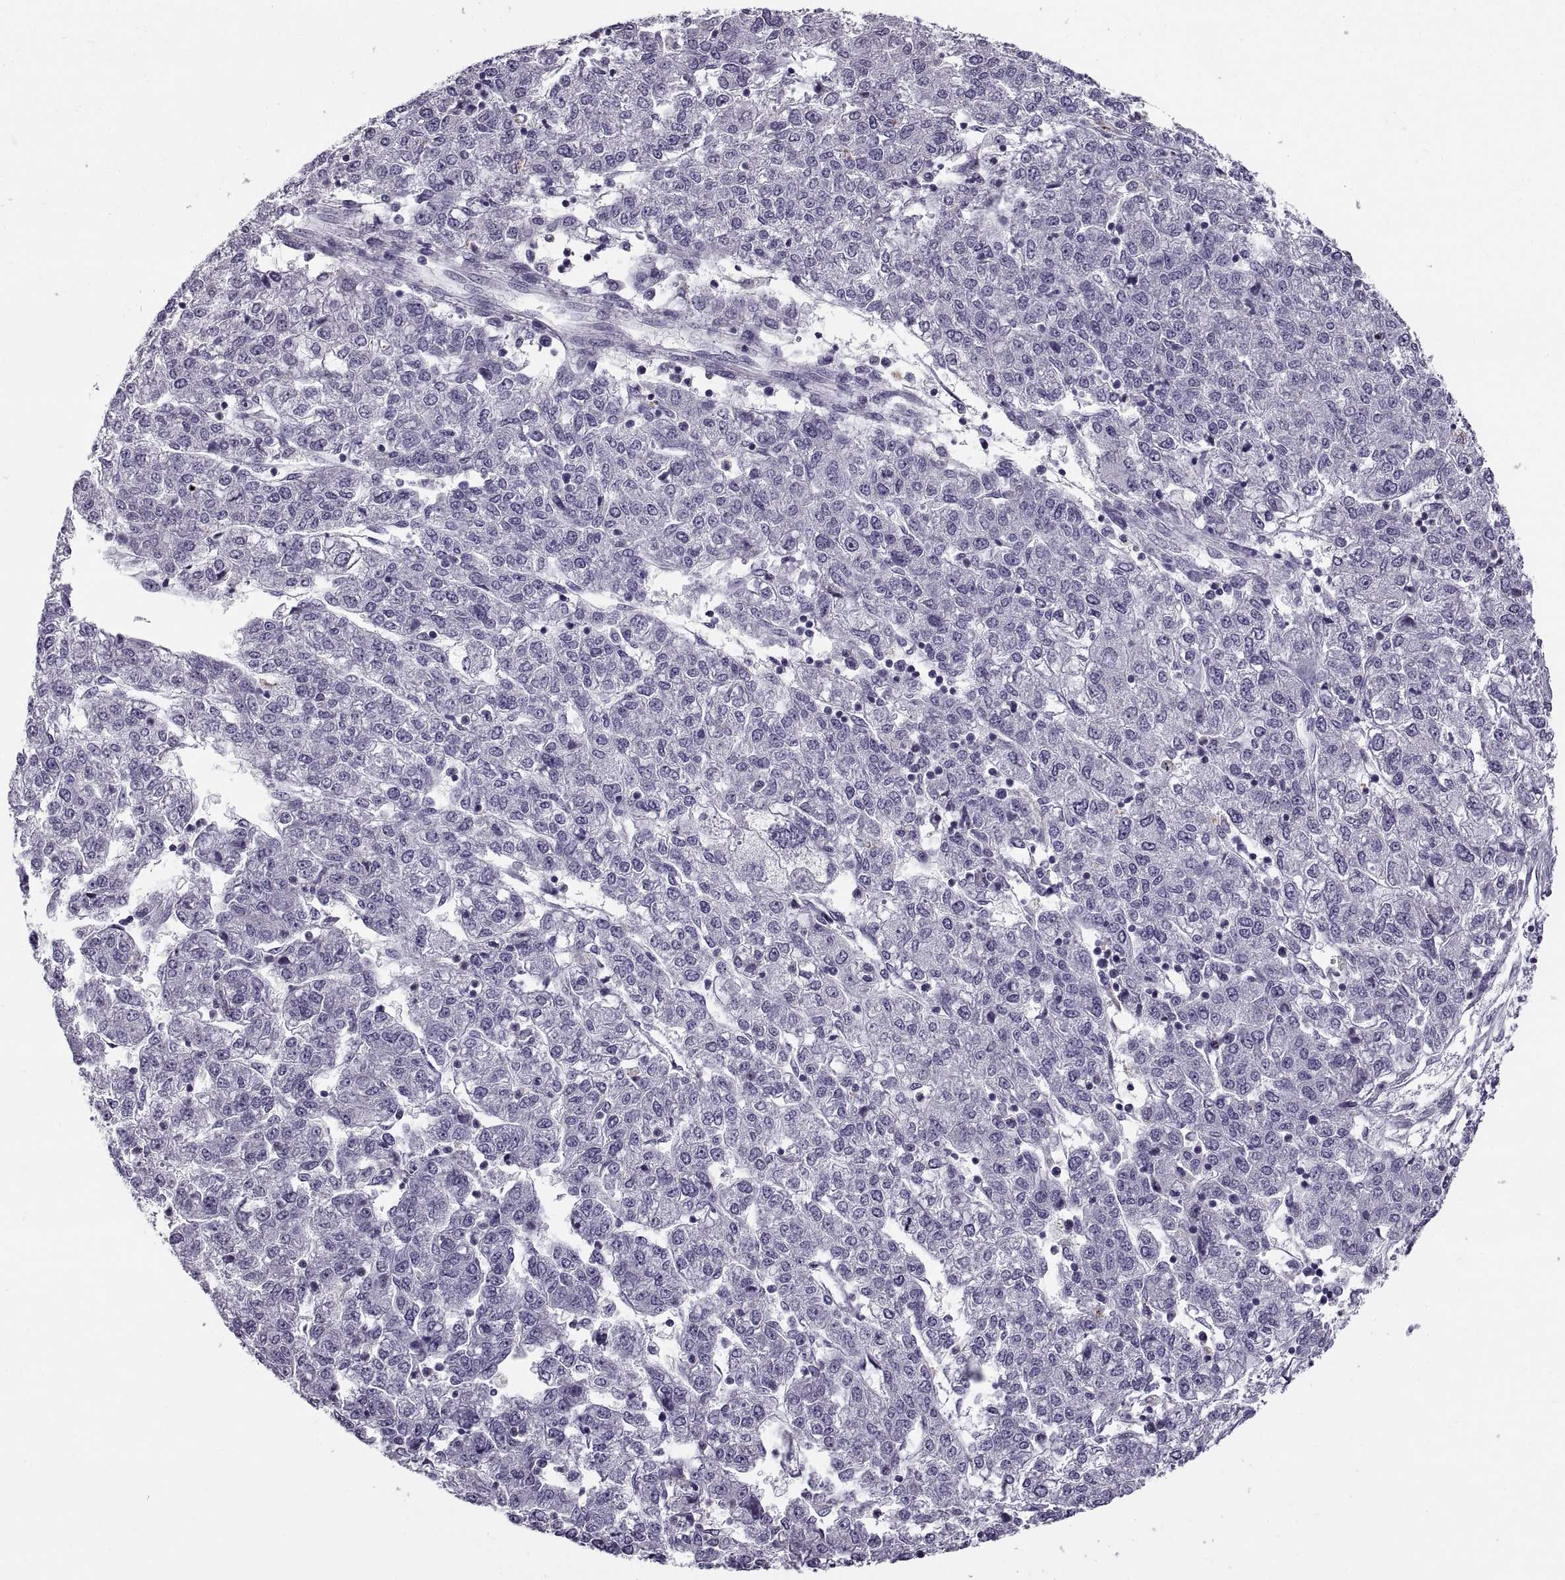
{"staining": {"intensity": "negative", "quantity": "none", "location": "none"}, "tissue": "liver cancer", "cell_type": "Tumor cells", "image_type": "cancer", "snomed": [{"axis": "morphology", "description": "Carcinoma, Hepatocellular, NOS"}, {"axis": "topography", "description": "Liver"}], "caption": "Human liver cancer stained for a protein using immunohistochemistry (IHC) shows no staining in tumor cells.", "gene": "CALCR", "patient": {"sex": "male", "age": 56}}